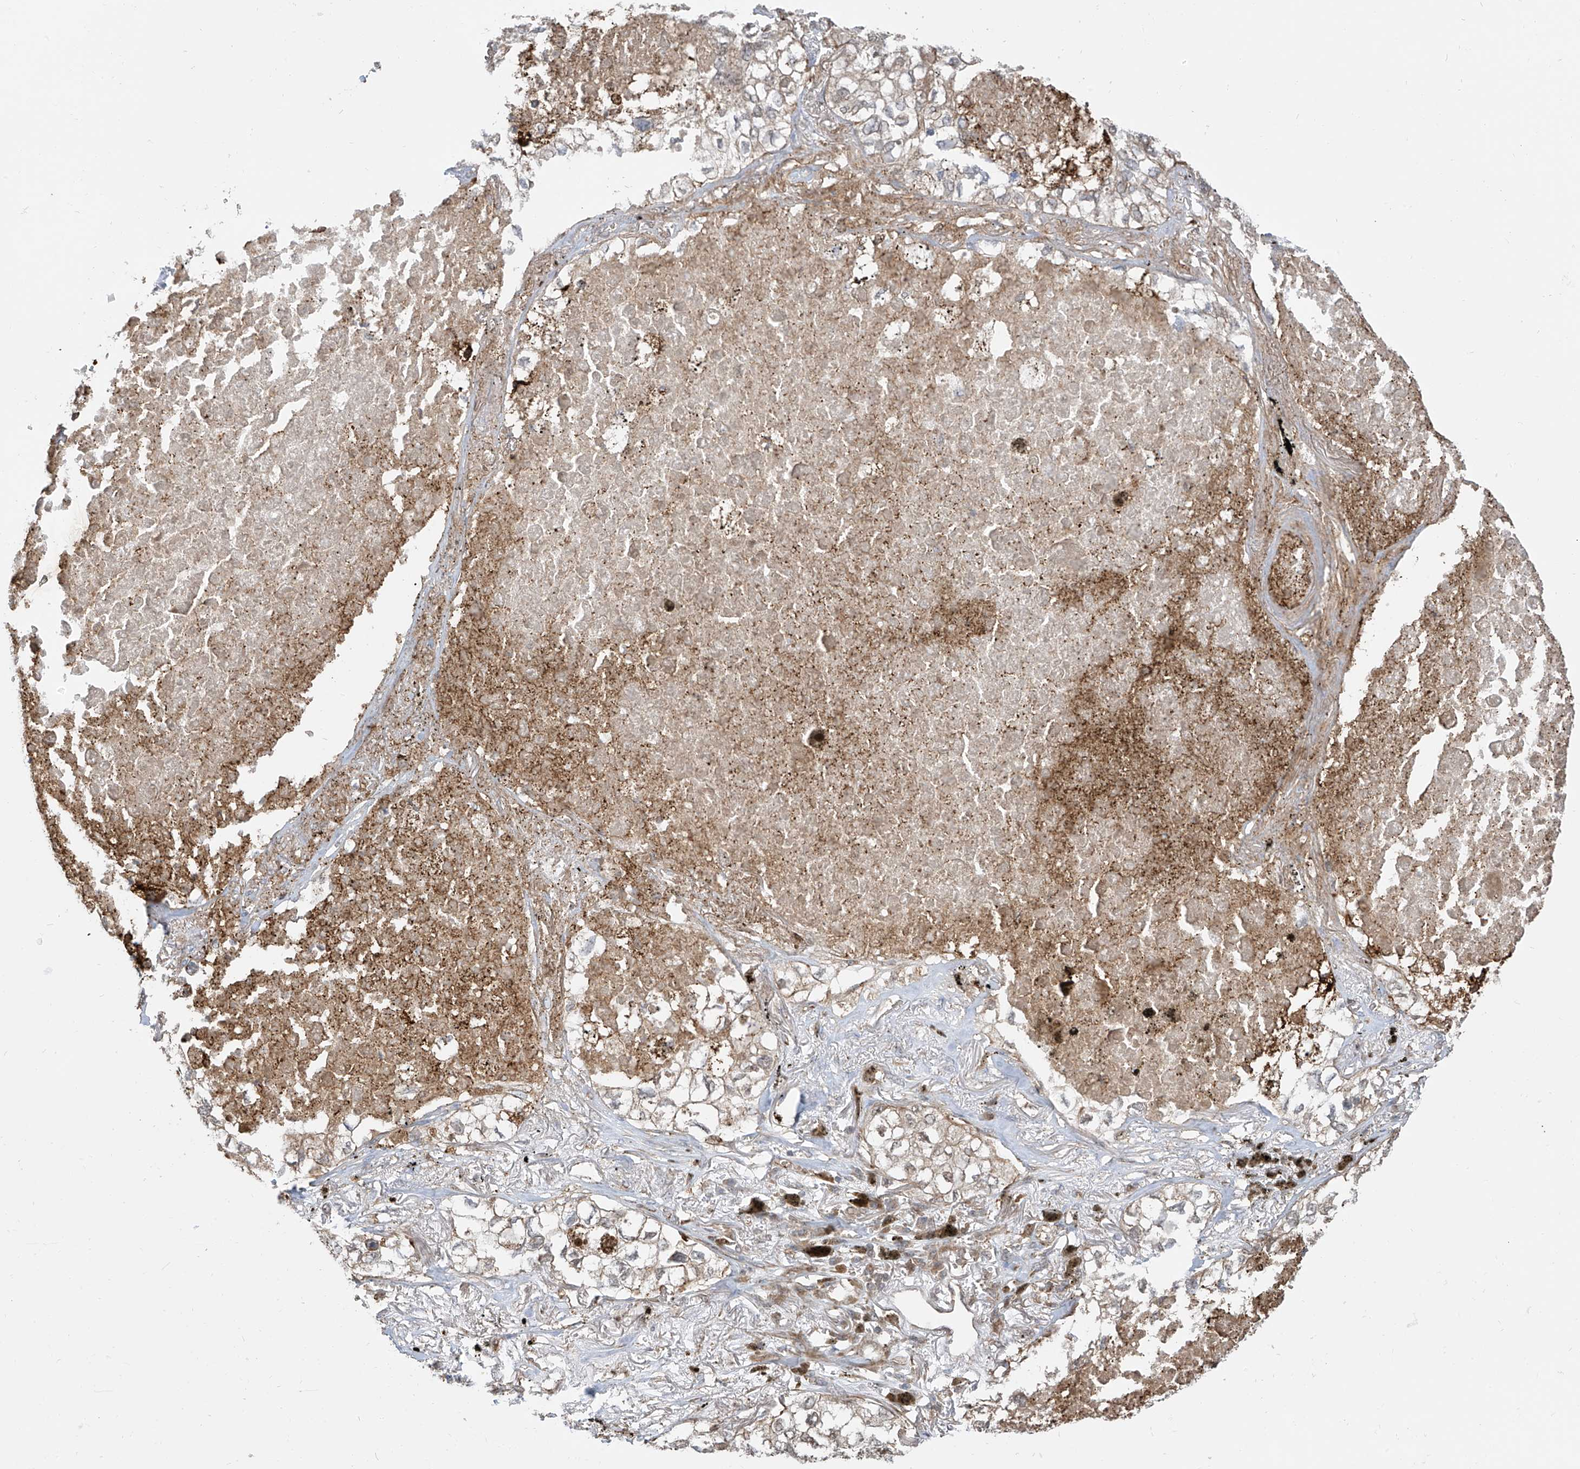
{"staining": {"intensity": "weak", "quantity": "25%-75%", "location": "cytoplasmic/membranous"}, "tissue": "lung cancer", "cell_type": "Tumor cells", "image_type": "cancer", "snomed": [{"axis": "morphology", "description": "Adenocarcinoma, NOS"}, {"axis": "topography", "description": "Lung"}], "caption": "This histopathology image shows immunohistochemistry (IHC) staining of lung cancer, with low weak cytoplasmic/membranous expression in about 25%-75% of tumor cells.", "gene": "ATAD2B", "patient": {"sex": "male", "age": 65}}